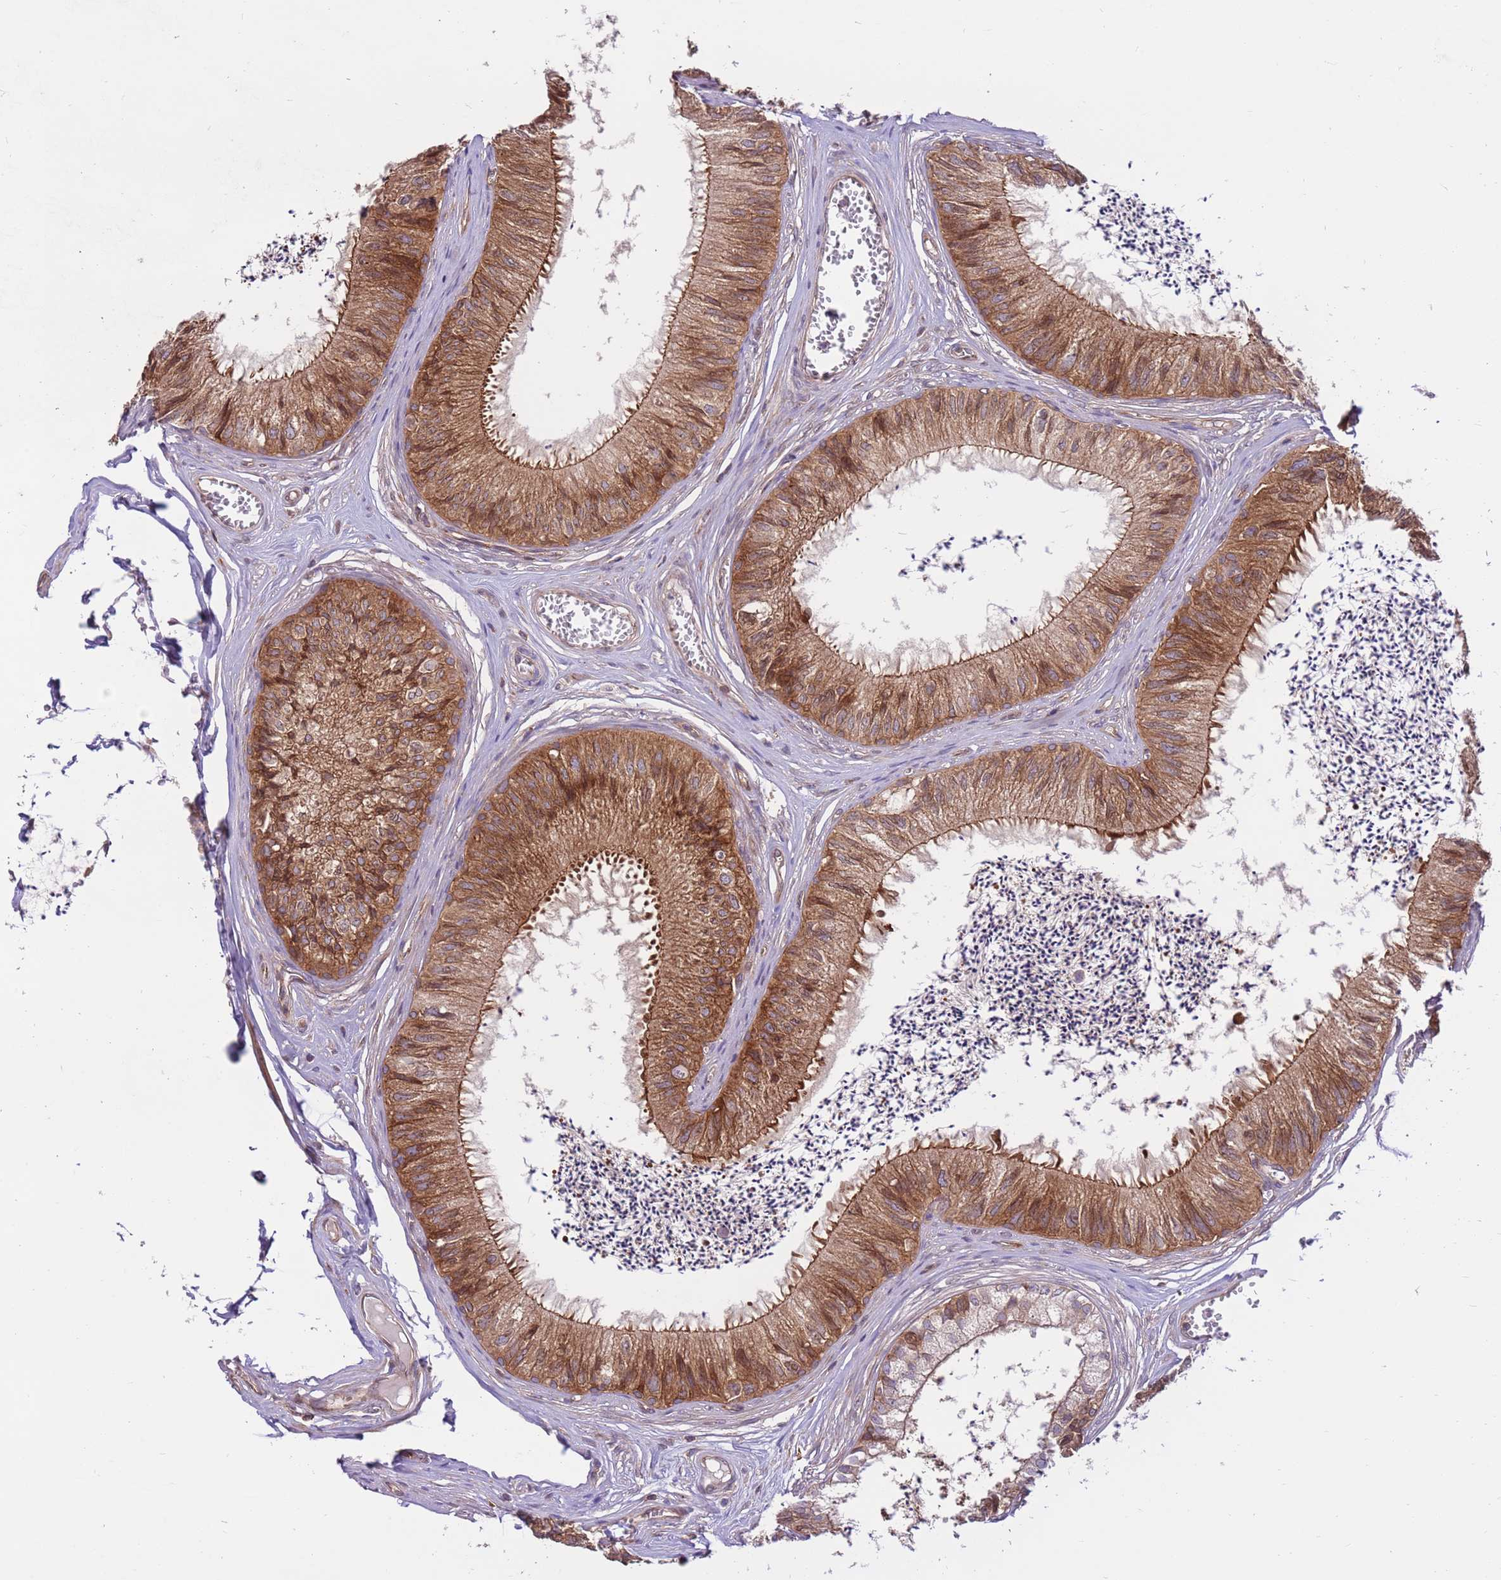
{"staining": {"intensity": "strong", "quantity": ">75%", "location": "cytoplasmic/membranous"}, "tissue": "epididymis", "cell_type": "Glandular cells", "image_type": "normal", "snomed": [{"axis": "morphology", "description": "Normal tissue, NOS"}, {"axis": "topography", "description": "Epididymis"}], "caption": "A histopathology image showing strong cytoplasmic/membranous expression in about >75% of glandular cells in benign epididymis, as visualized by brown immunohistochemical staining.", "gene": "DDX19B", "patient": {"sex": "male", "age": 79}}